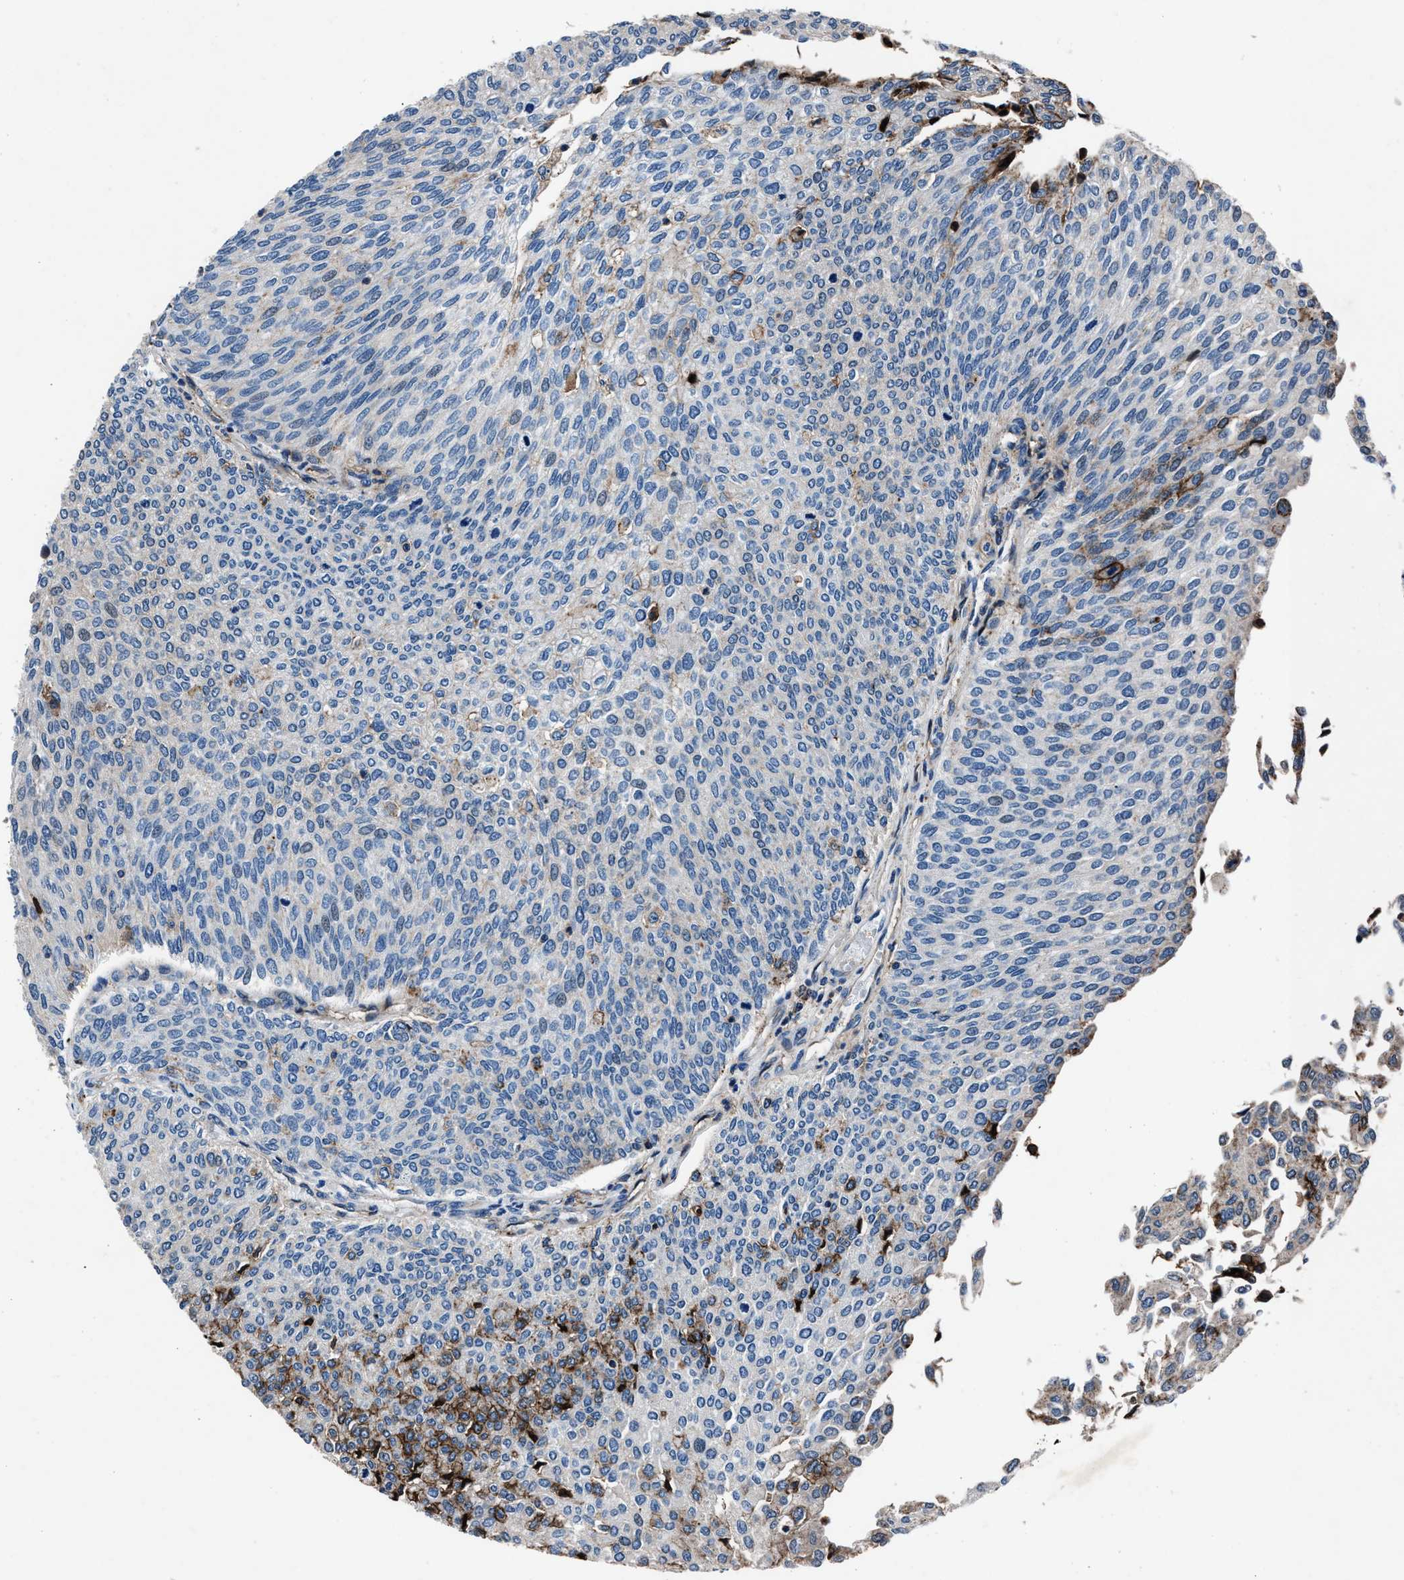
{"staining": {"intensity": "moderate", "quantity": "<25%", "location": "cytoplasmic/membranous"}, "tissue": "urothelial cancer", "cell_type": "Tumor cells", "image_type": "cancer", "snomed": [{"axis": "morphology", "description": "Urothelial carcinoma, Low grade"}, {"axis": "topography", "description": "Urinary bladder"}], "caption": "Urothelial cancer was stained to show a protein in brown. There is low levels of moderate cytoplasmic/membranous staining in approximately <25% of tumor cells.", "gene": "MFSD11", "patient": {"sex": "female", "age": 79}}